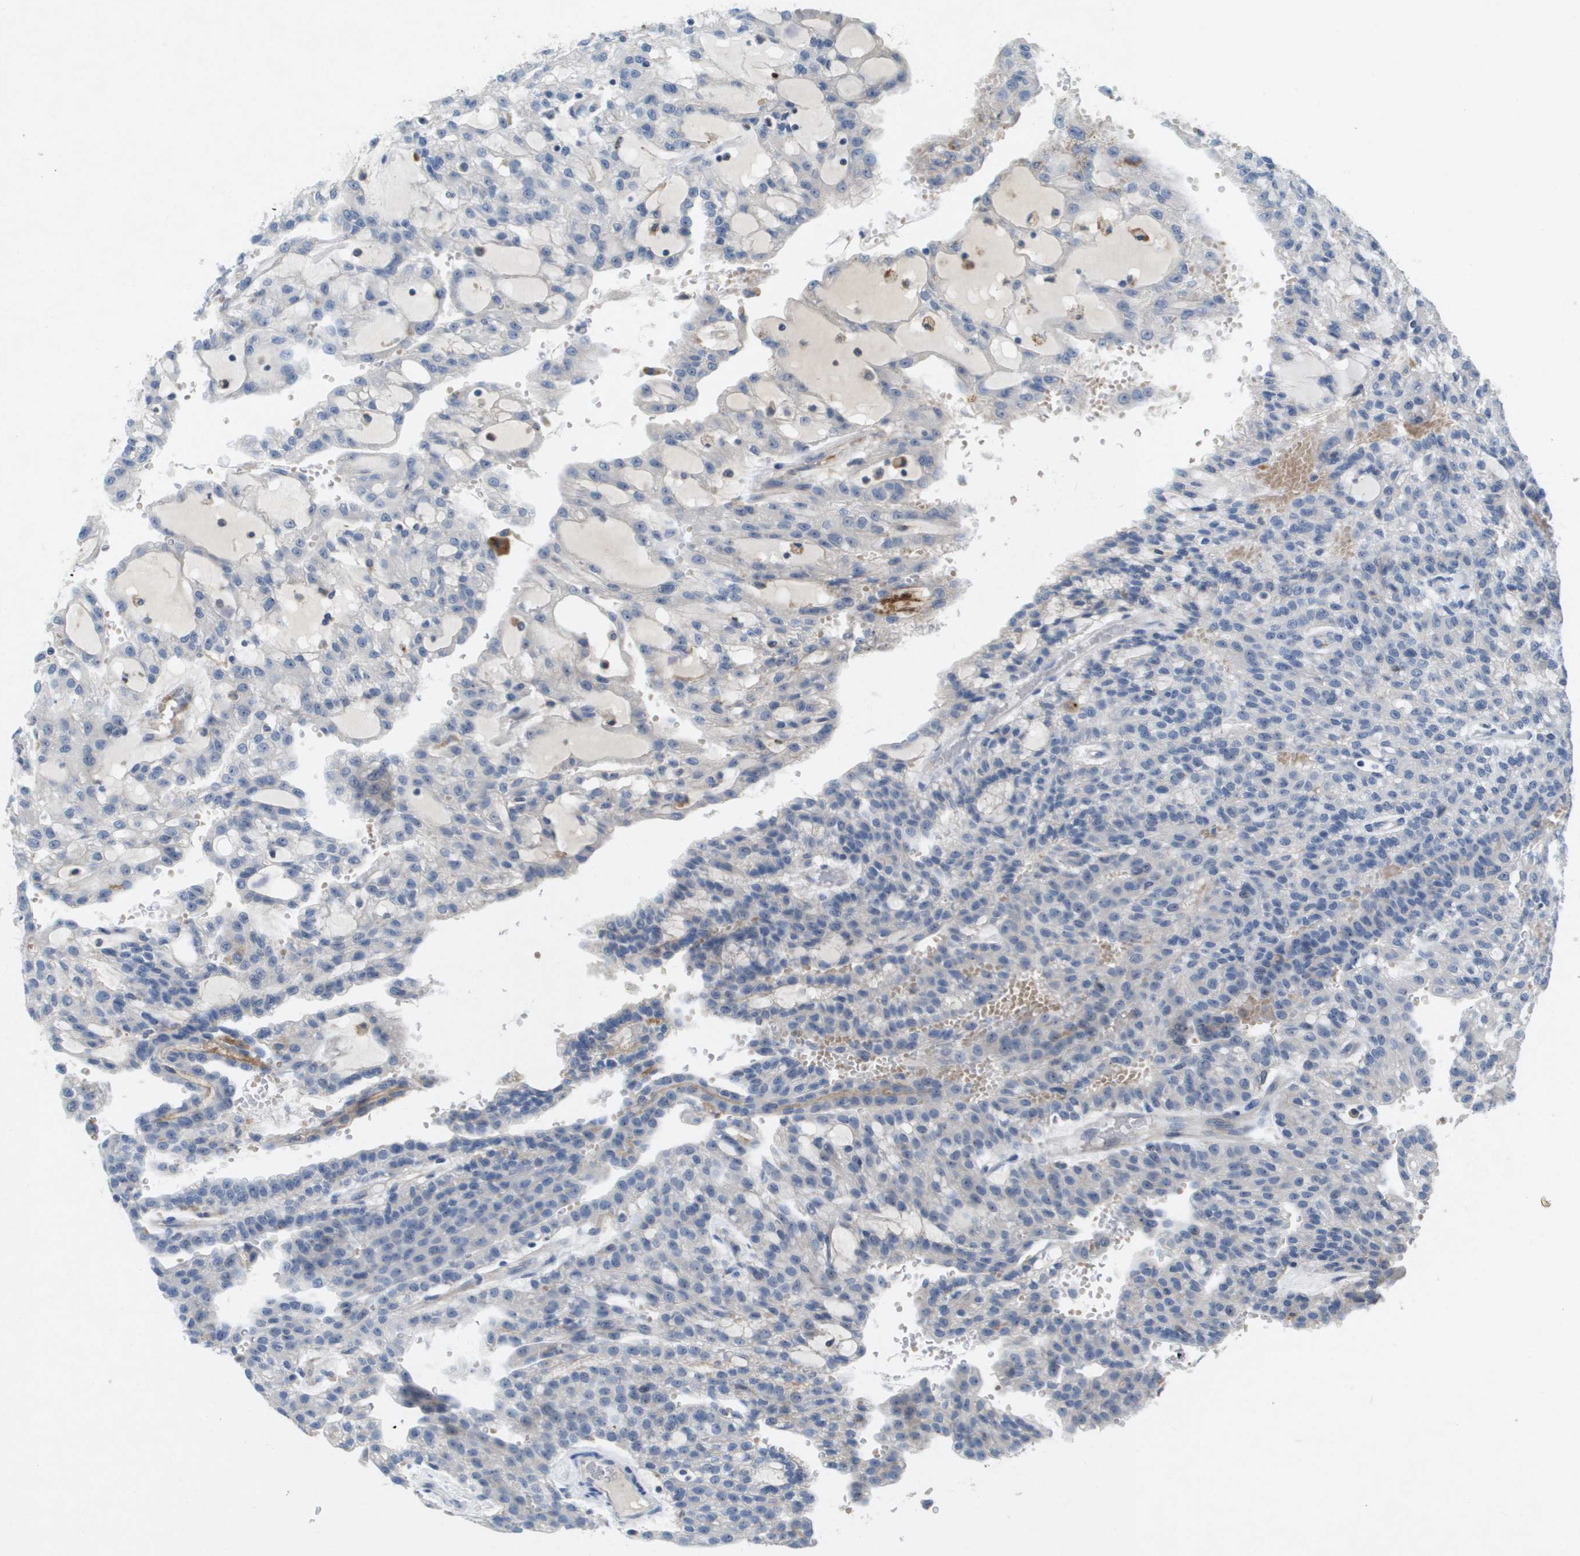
{"staining": {"intensity": "negative", "quantity": "none", "location": "none"}, "tissue": "renal cancer", "cell_type": "Tumor cells", "image_type": "cancer", "snomed": [{"axis": "morphology", "description": "Adenocarcinoma, NOS"}, {"axis": "topography", "description": "Kidney"}], "caption": "Immunohistochemistry (IHC) photomicrograph of neoplastic tissue: human renal adenocarcinoma stained with DAB (3,3'-diaminobenzidine) reveals no significant protein expression in tumor cells. The staining is performed using DAB (3,3'-diaminobenzidine) brown chromogen with nuclei counter-stained in using hematoxylin.", "gene": "LIPG", "patient": {"sex": "male", "age": 63}}